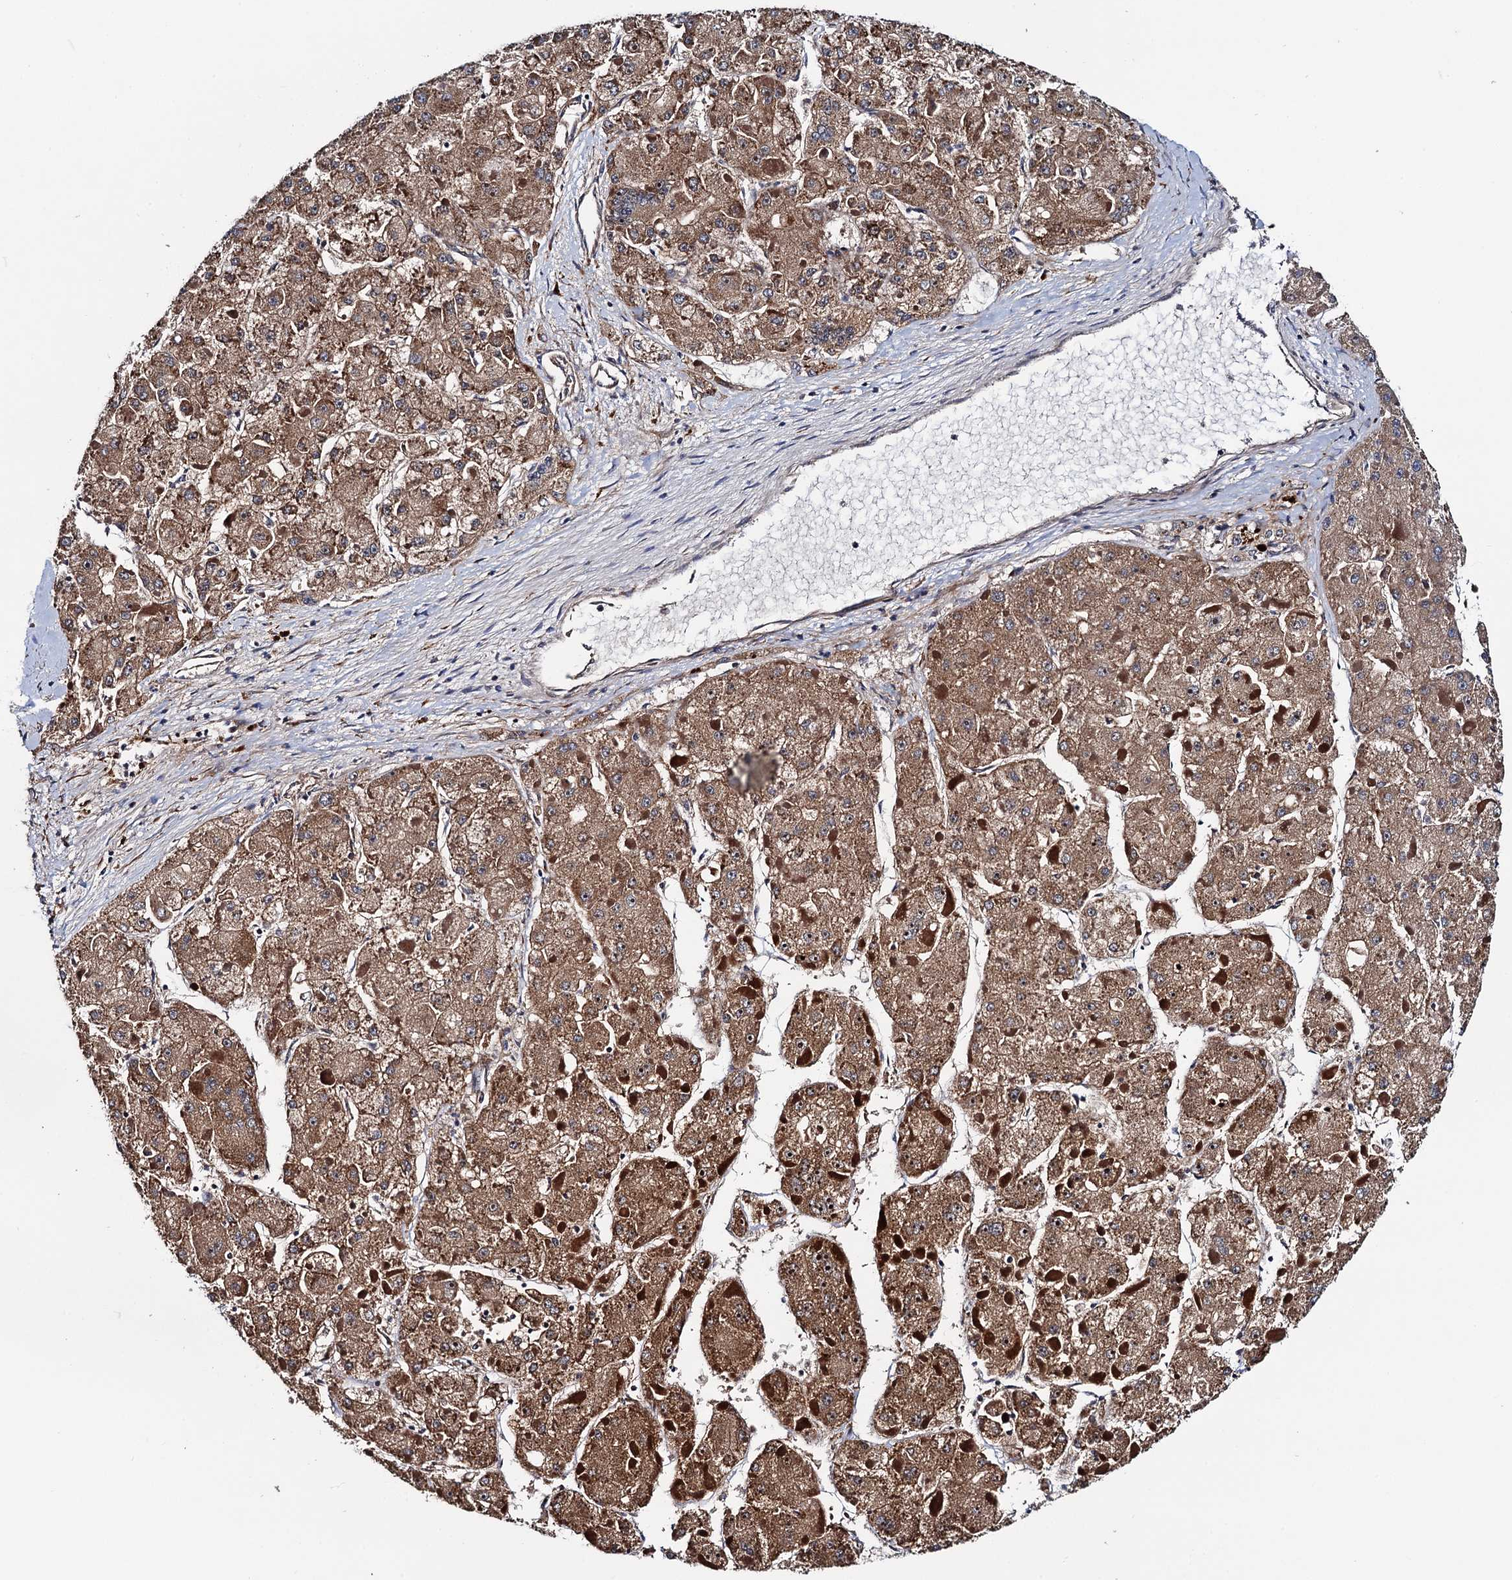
{"staining": {"intensity": "moderate", "quantity": ">75%", "location": "cytoplasmic/membranous"}, "tissue": "liver cancer", "cell_type": "Tumor cells", "image_type": "cancer", "snomed": [{"axis": "morphology", "description": "Carcinoma, Hepatocellular, NOS"}, {"axis": "topography", "description": "Liver"}], "caption": "Tumor cells display medium levels of moderate cytoplasmic/membranous positivity in about >75% of cells in human hepatocellular carcinoma (liver). The protein is stained brown, and the nuclei are stained in blue (DAB IHC with brightfield microscopy, high magnification).", "gene": "TRMT112", "patient": {"sex": "female", "age": 73}}